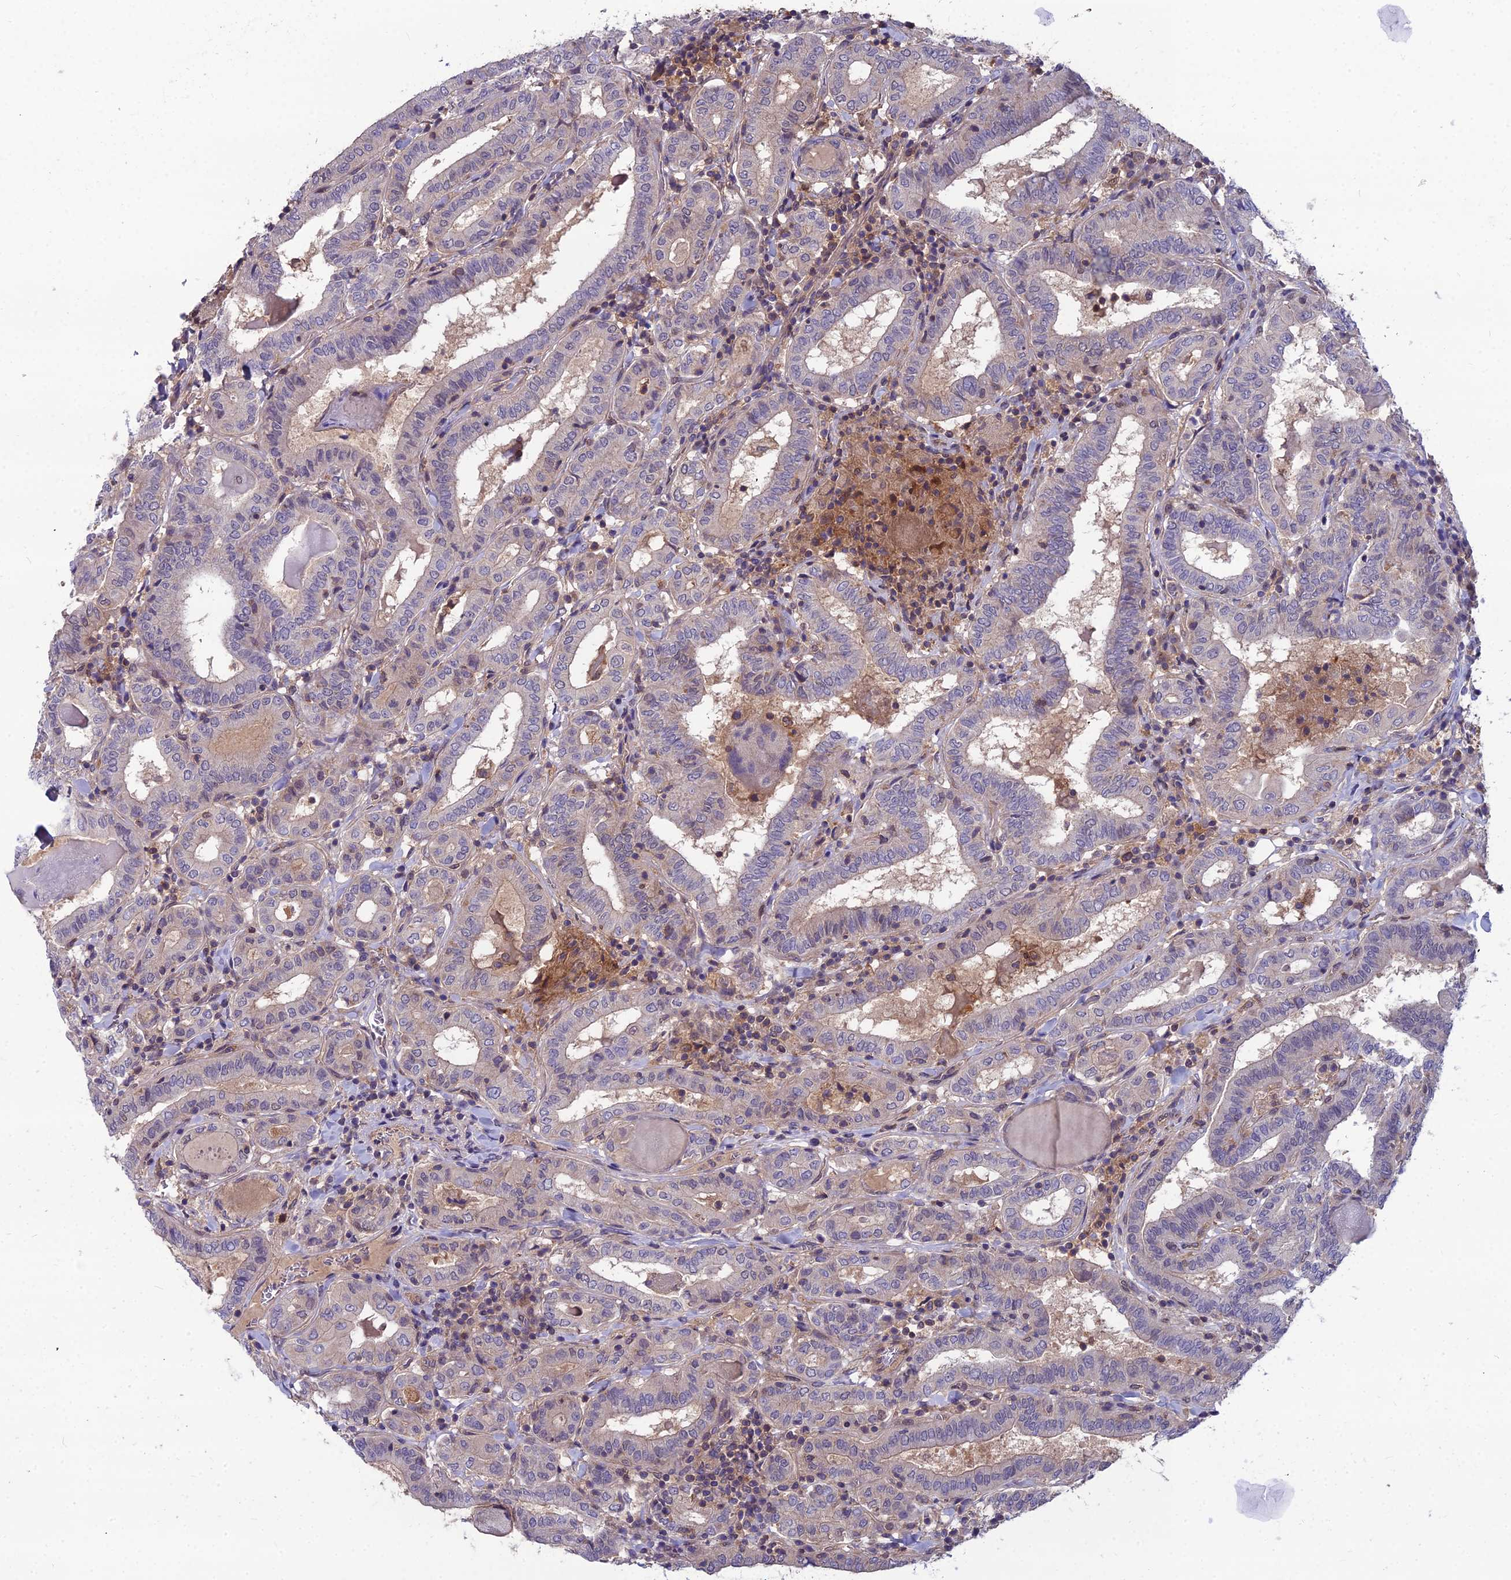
{"staining": {"intensity": "negative", "quantity": "none", "location": "none"}, "tissue": "thyroid cancer", "cell_type": "Tumor cells", "image_type": "cancer", "snomed": [{"axis": "morphology", "description": "Papillary adenocarcinoma, NOS"}, {"axis": "topography", "description": "Thyroid gland"}], "caption": "Photomicrograph shows no significant protein expression in tumor cells of thyroid cancer. (Immunohistochemistry, brightfield microscopy, high magnification).", "gene": "MVD", "patient": {"sex": "female", "age": 72}}